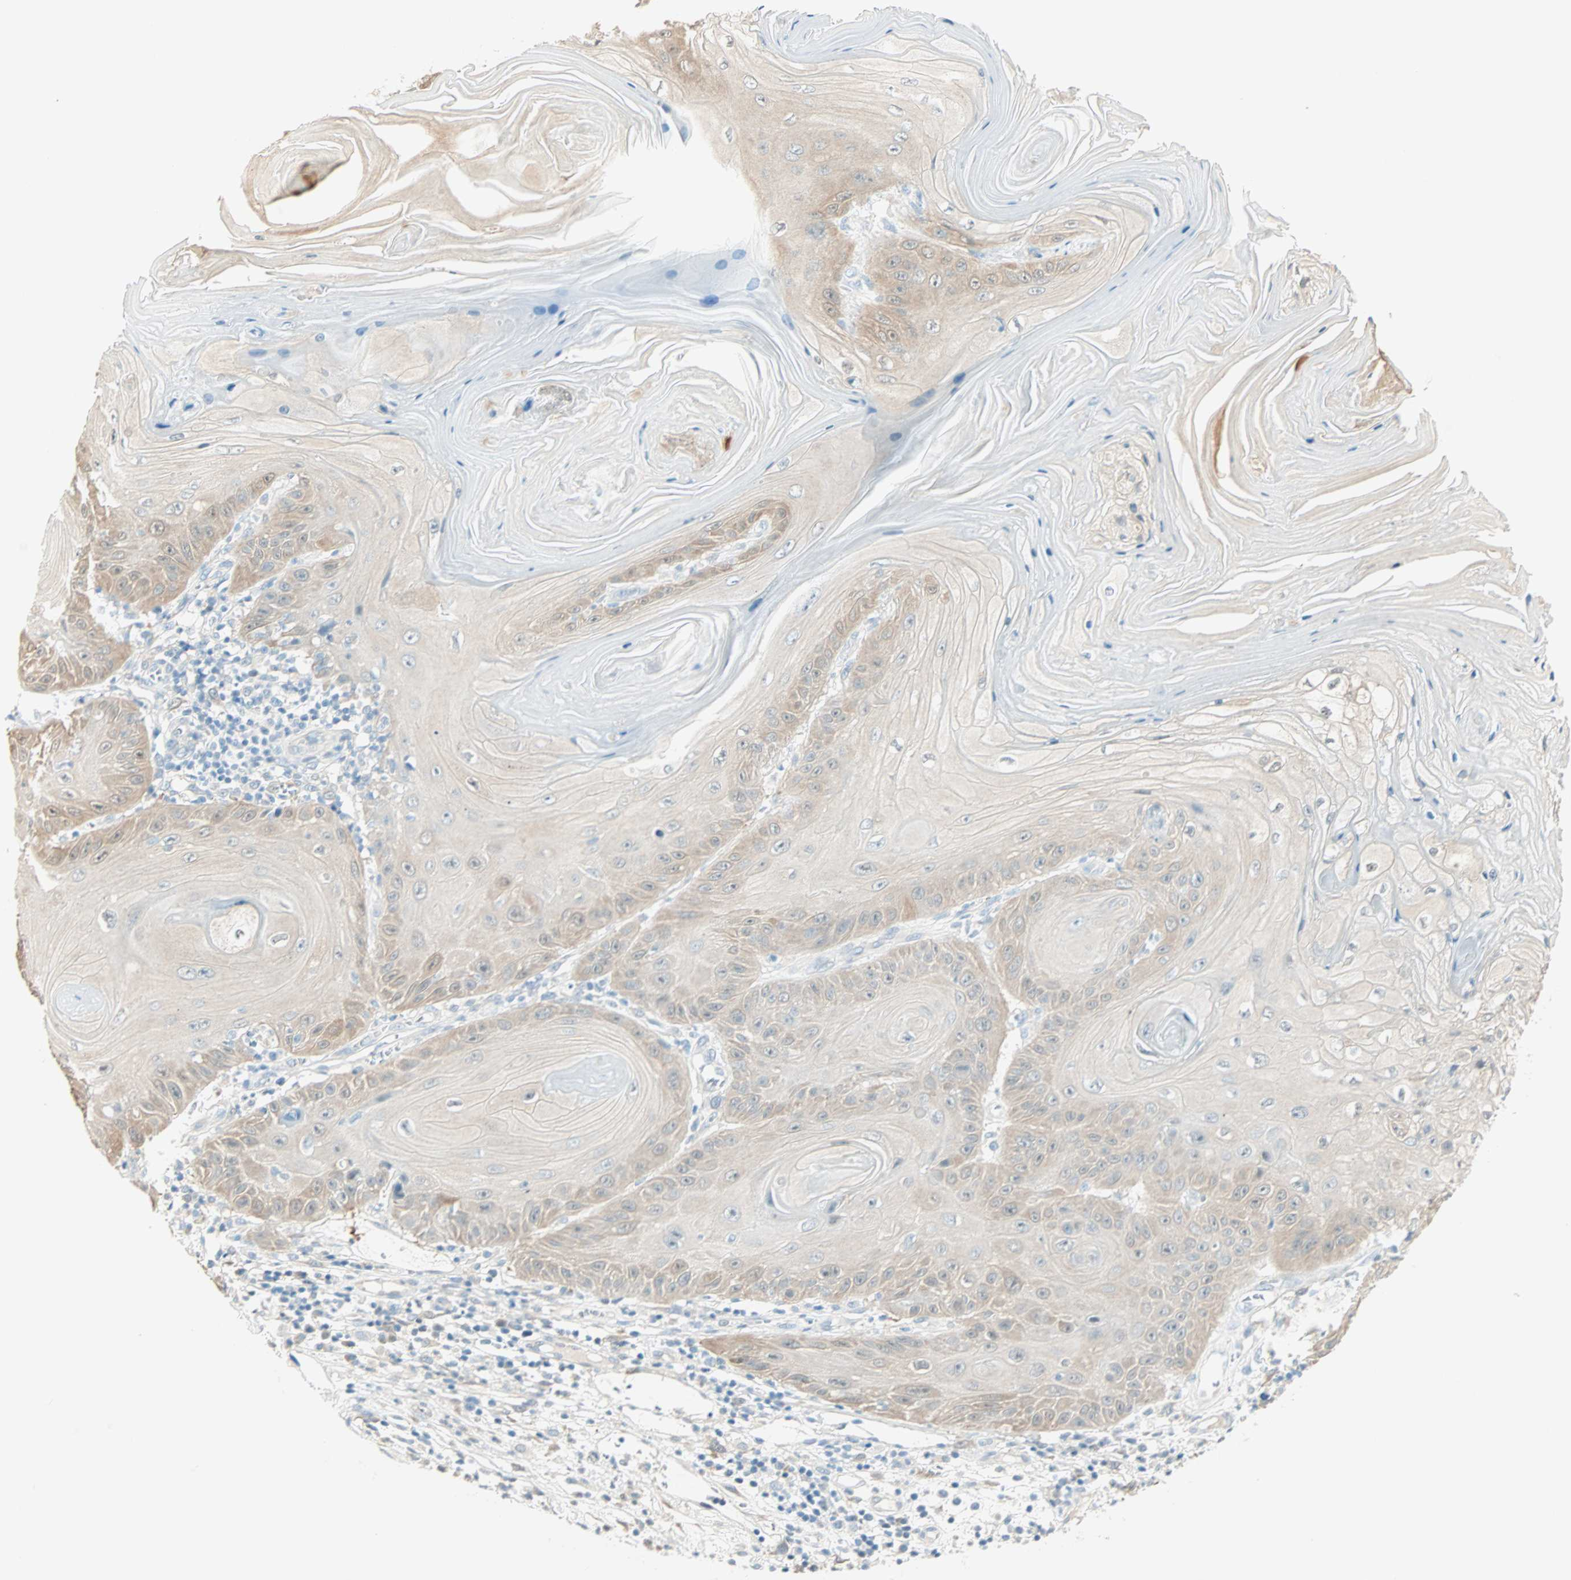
{"staining": {"intensity": "moderate", "quantity": ">75%", "location": "cytoplasmic/membranous"}, "tissue": "skin cancer", "cell_type": "Tumor cells", "image_type": "cancer", "snomed": [{"axis": "morphology", "description": "Squamous cell carcinoma, NOS"}, {"axis": "topography", "description": "Skin"}], "caption": "The immunohistochemical stain highlights moderate cytoplasmic/membranous positivity in tumor cells of skin cancer tissue.", "gene": "S100A1", "patient": {"sex": "female", "age": 78}}